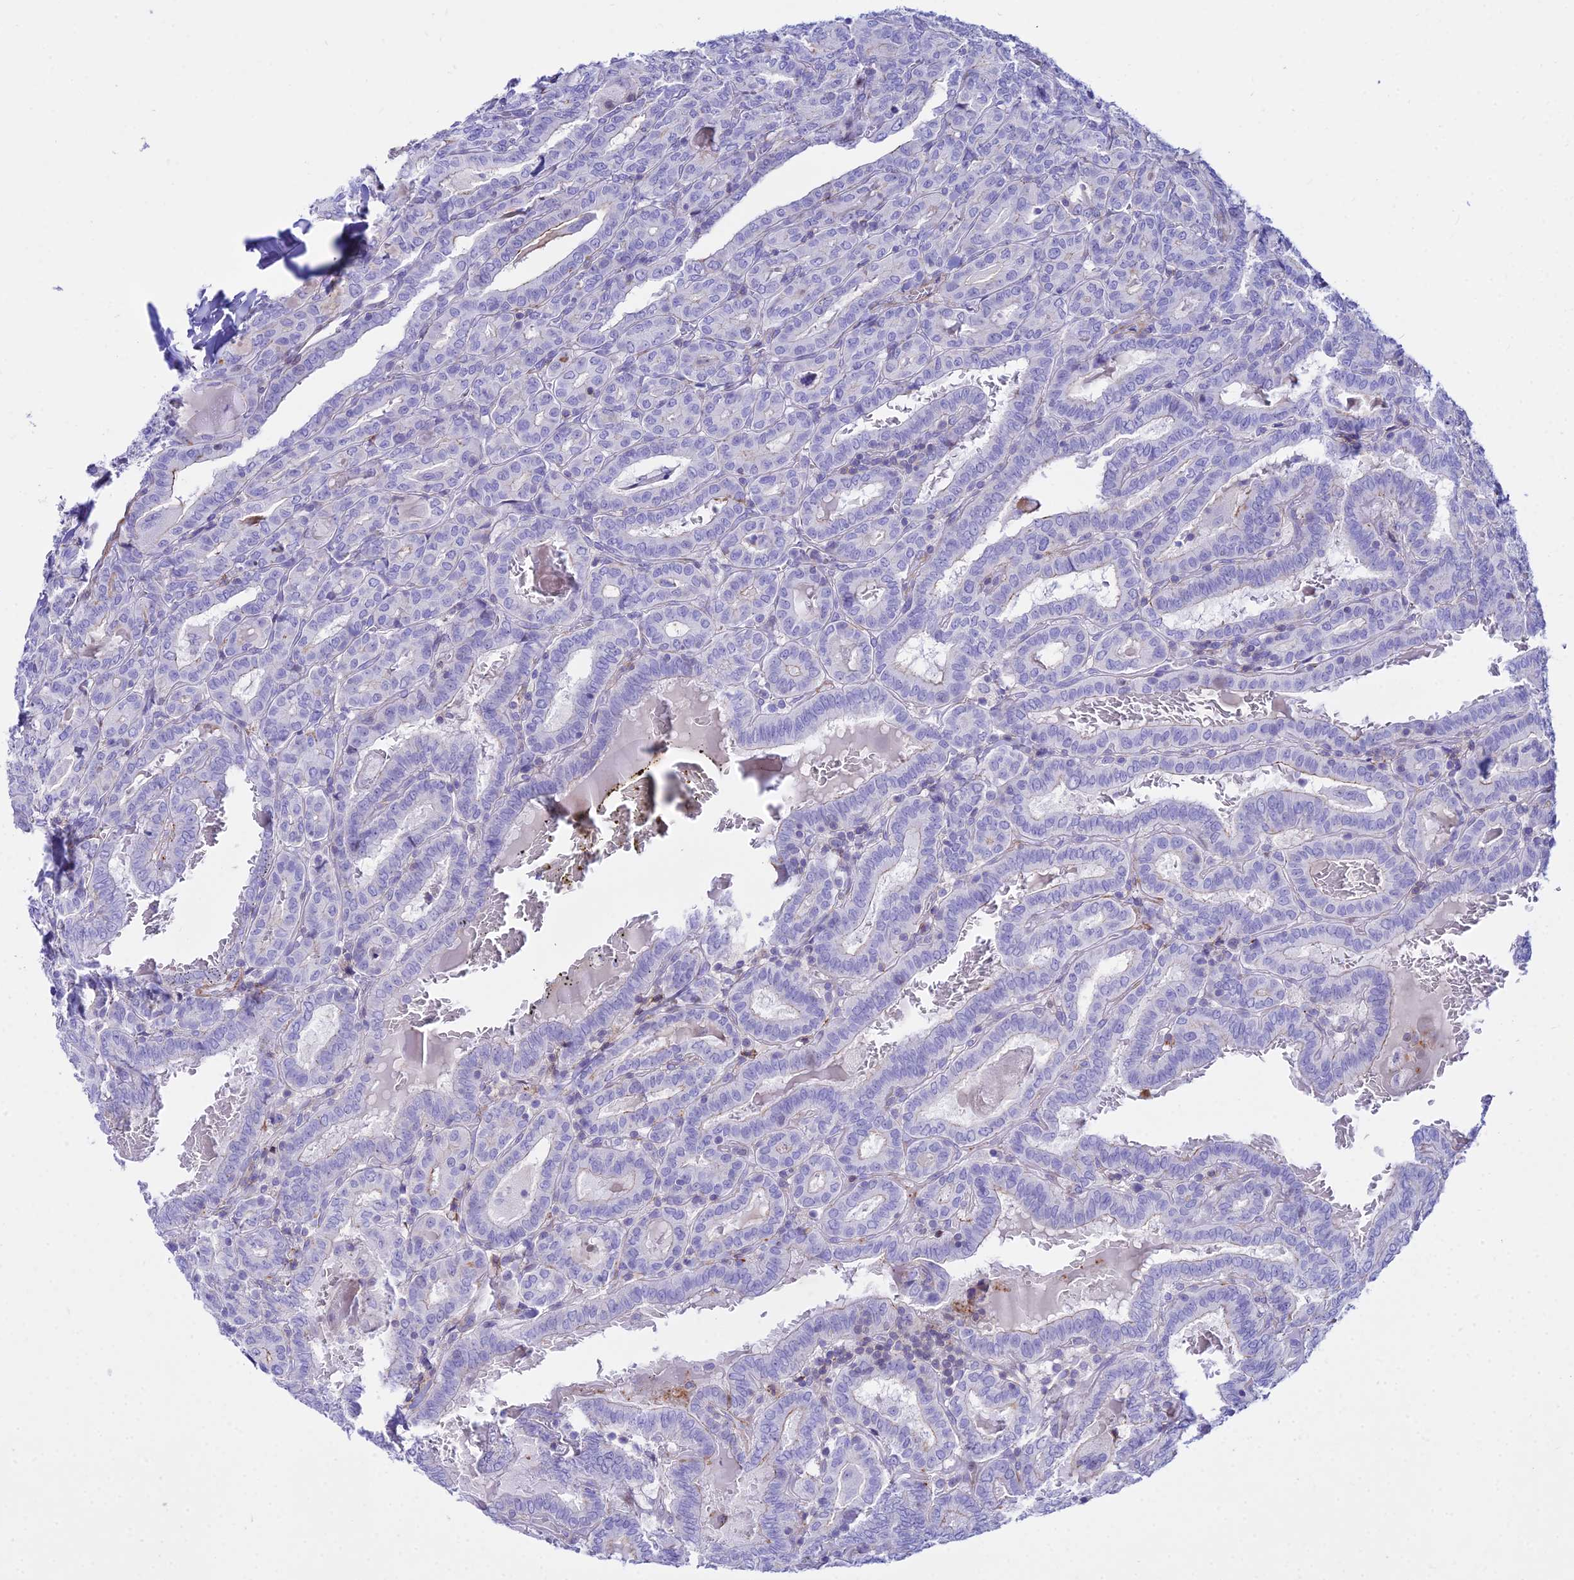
{"staining": {"intensity": "negative", "quantity": "none", "location": "none"}, "tissue": "thyroid cancer", "cell_type": "Tumor cells", "image_type": "cancer", "snomed": [{"axis": "morphology", "description": "Papillary adenocarcinoma, NOS"}, {"axis": "topography", "description": "Thyroid gland"}], "caption": "An immunohistochemistry (IHC) histopathology image of papillary adenocarcinoma (thyroid) is shown. There is no staining in tumor cells of papillary adenocarcinoma (thyroid).", "gene": "DLX1", "patient": {"sex": "female", "age": 72}}